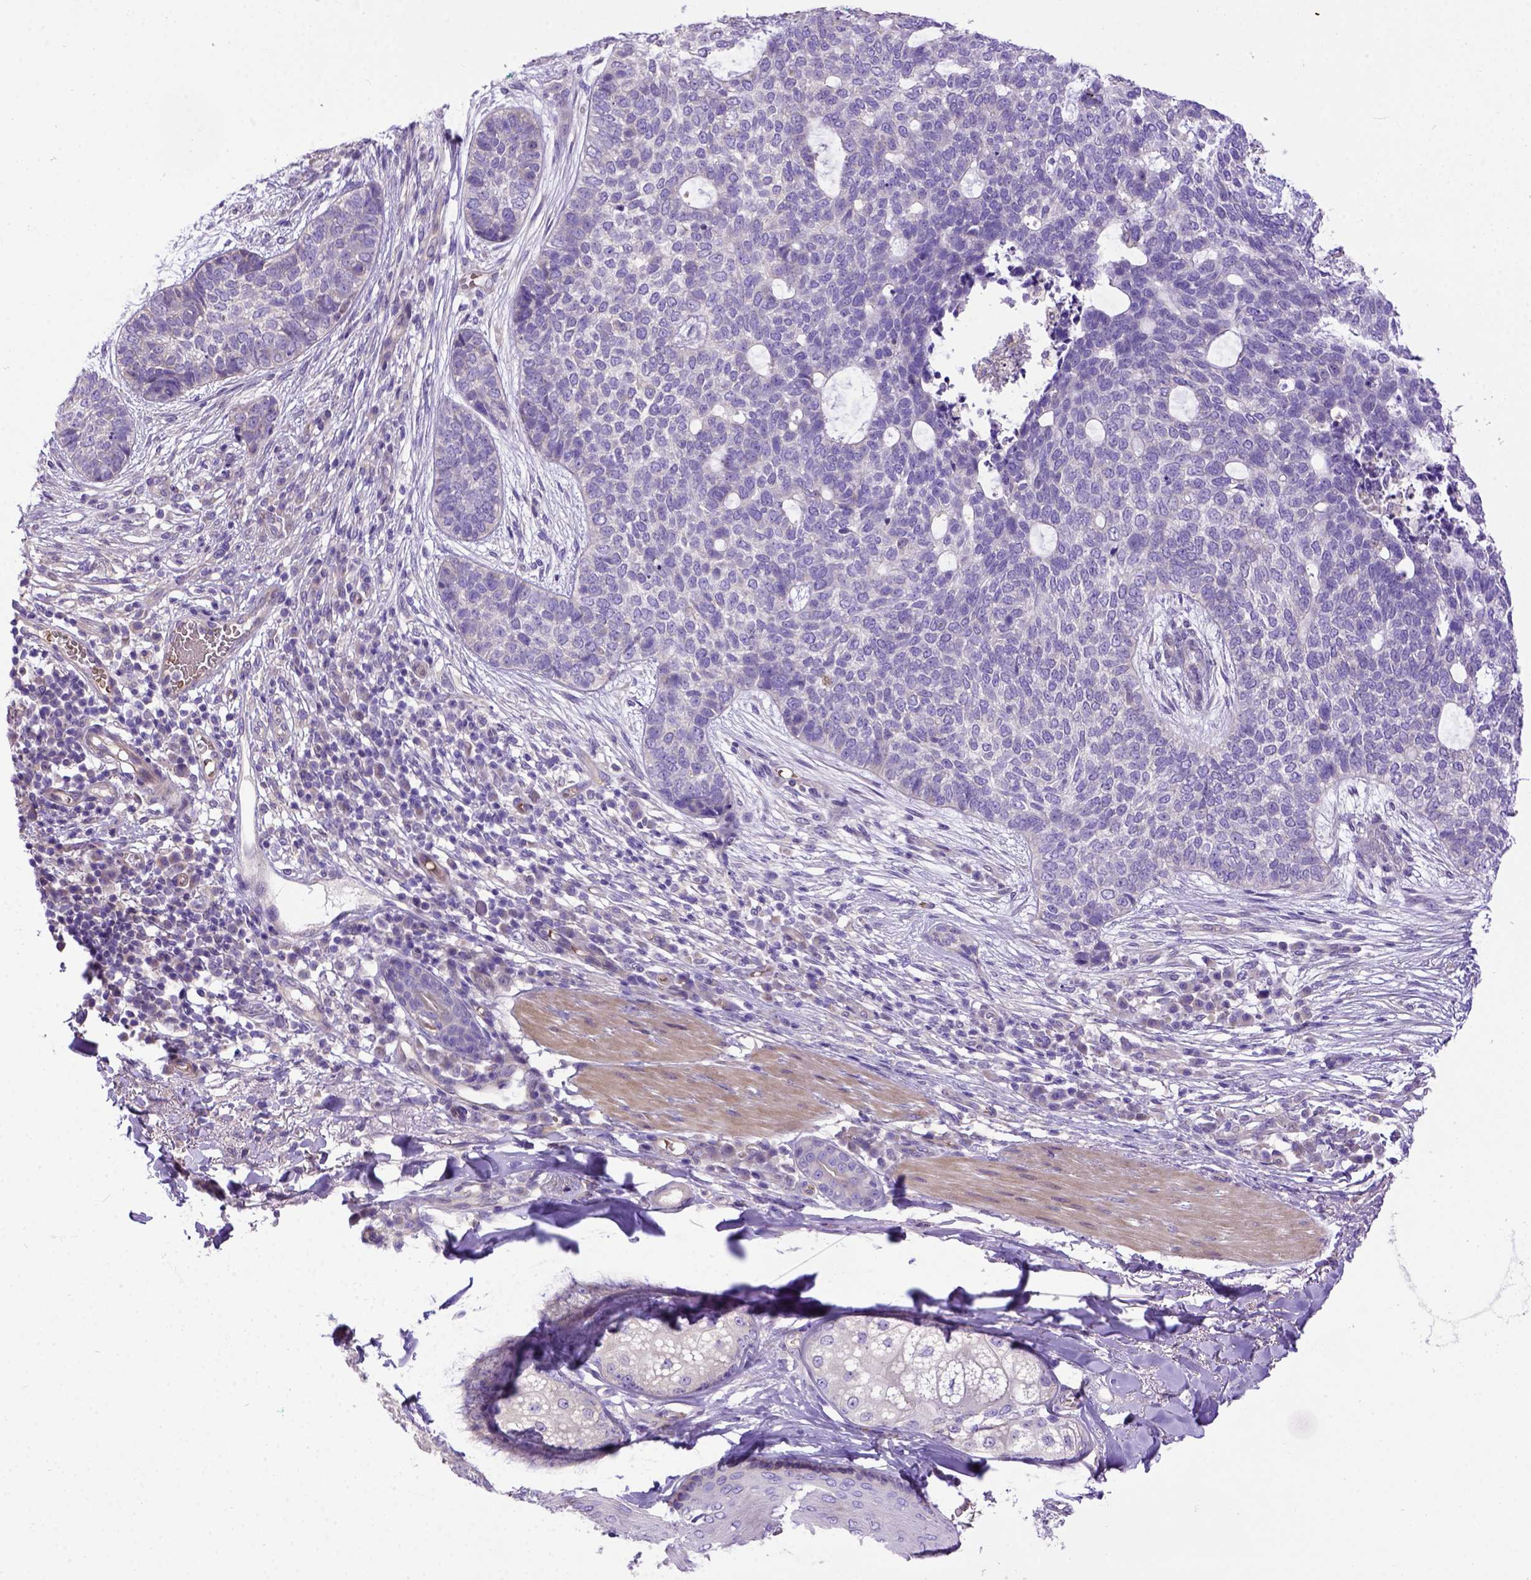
{"staining": {"intensity": "negative", "quantity": "none", "location": "none"}, "tissue": "skin cancer", "cell_type": "Tumor cells", "image_type": "cancer", "snomed": [{"axis": "morphology", "description": "Basal cell carcinoma"}, {"axis": "topography", "description": "Skin"}], "caption": "High magnification brightfield microscopy of skin basal cell carcinoma stained with DAB (3,3'-diaminobenzidine) (brown) and counterstained with hematoxylin (blue): tumor cells show no significant expression.", "gene": "ADAM12", "patient": {"sex": "female", "age": 69}}